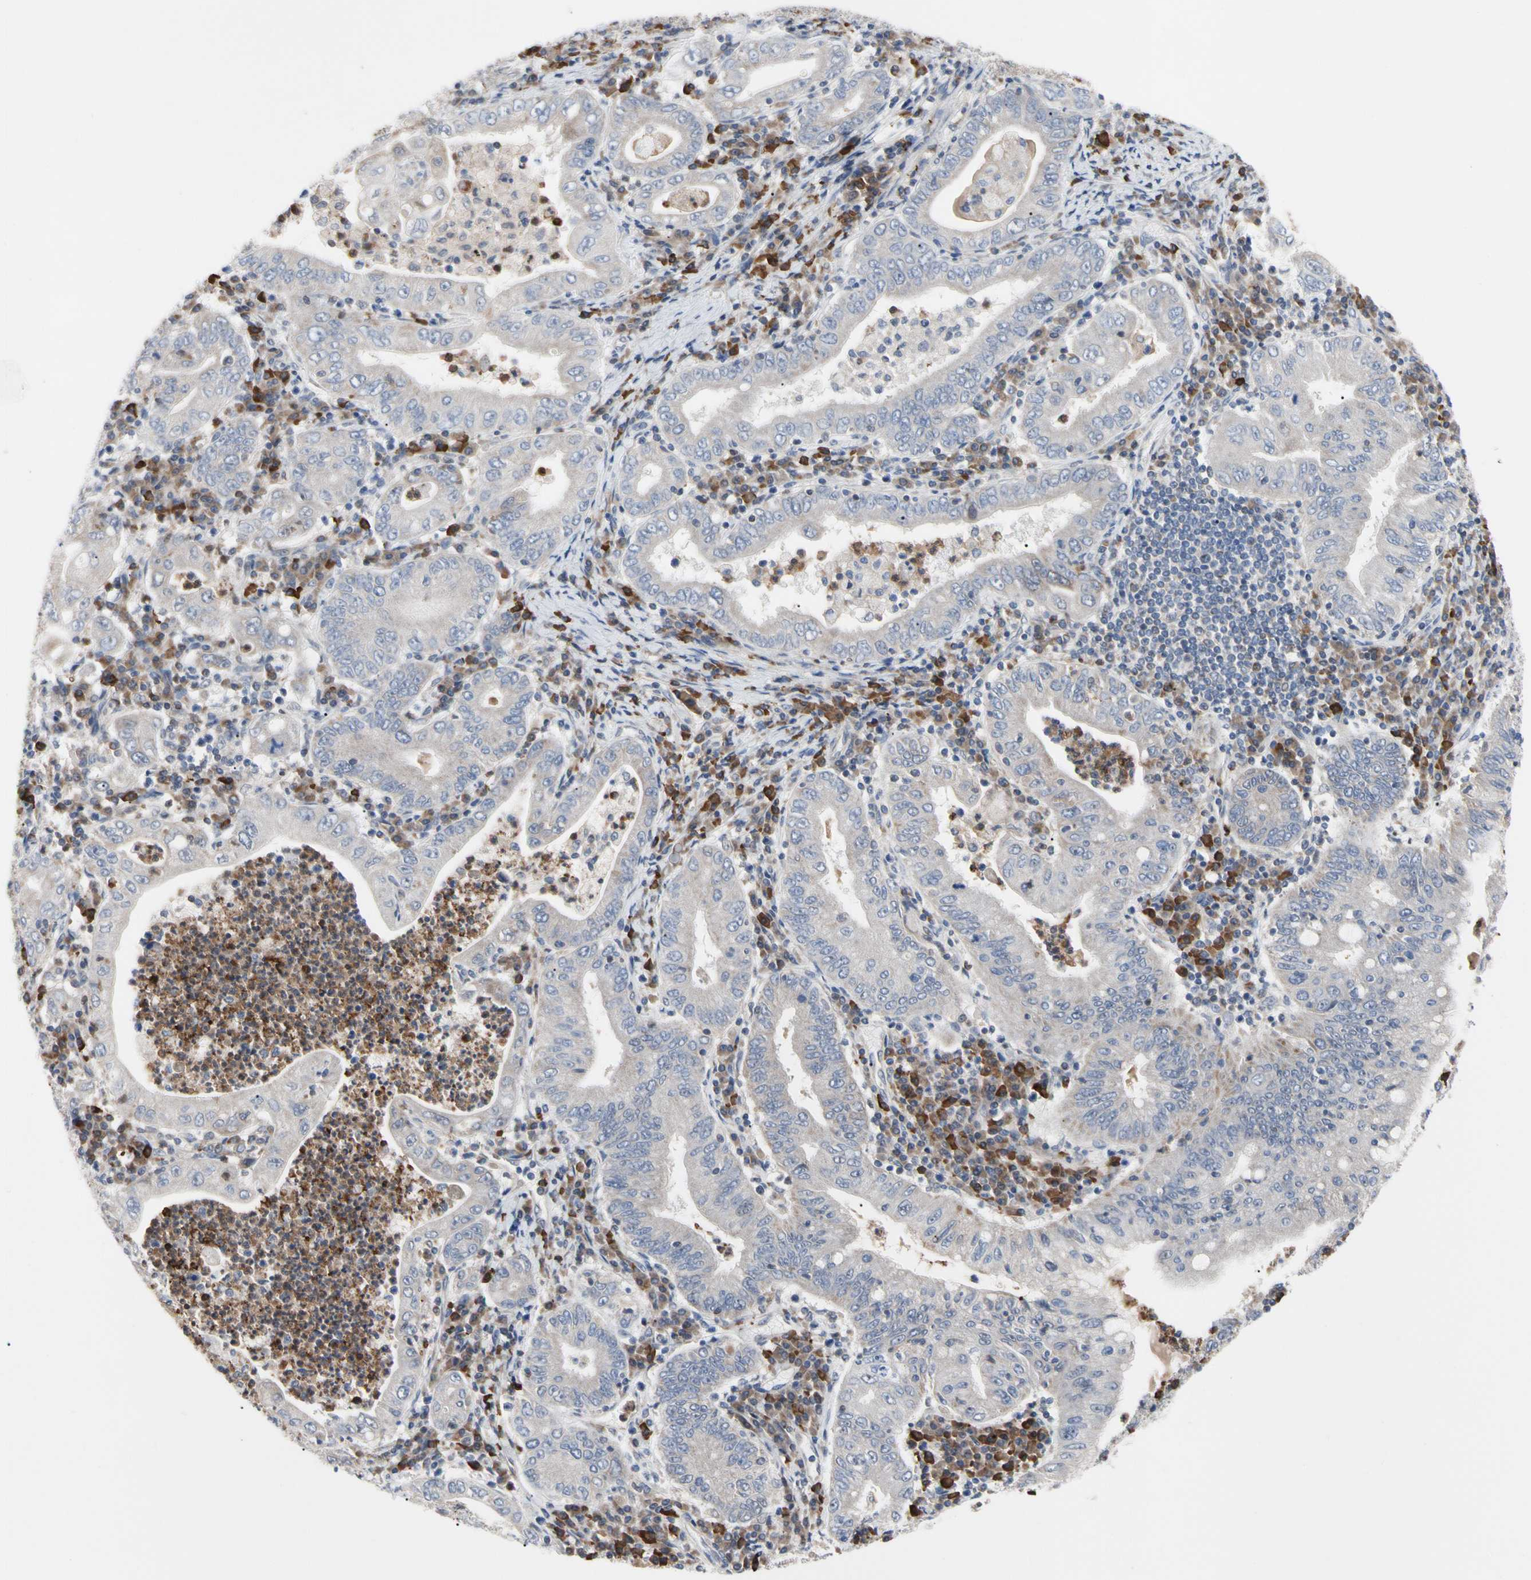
{"staining": {"intensity": "negative", "quantity": "none", "location": "none"}, "tissue": "stomach cancer", "cell_type": "Tumor cells", "image_type": "cancer", "snomed": [{"axis": "morphology", "description": "Normal tissue, NOS"}, {"axis": "morphology", "description": "Adenocarcinoma, NOS"}, {"axis": "topography", "description": "Esophagus"}, {"axis": "topography", "description": "Stomach, upper"}, {"axis": "topography", "description": "Peripheral nerve tissue"}], "caption": "Human stomach cancer stained for a protein using immunohistochemistry displays no positivity in tumor cells.", "gene": "MCL1", "patient": {"sex": "male", "age": 62}}